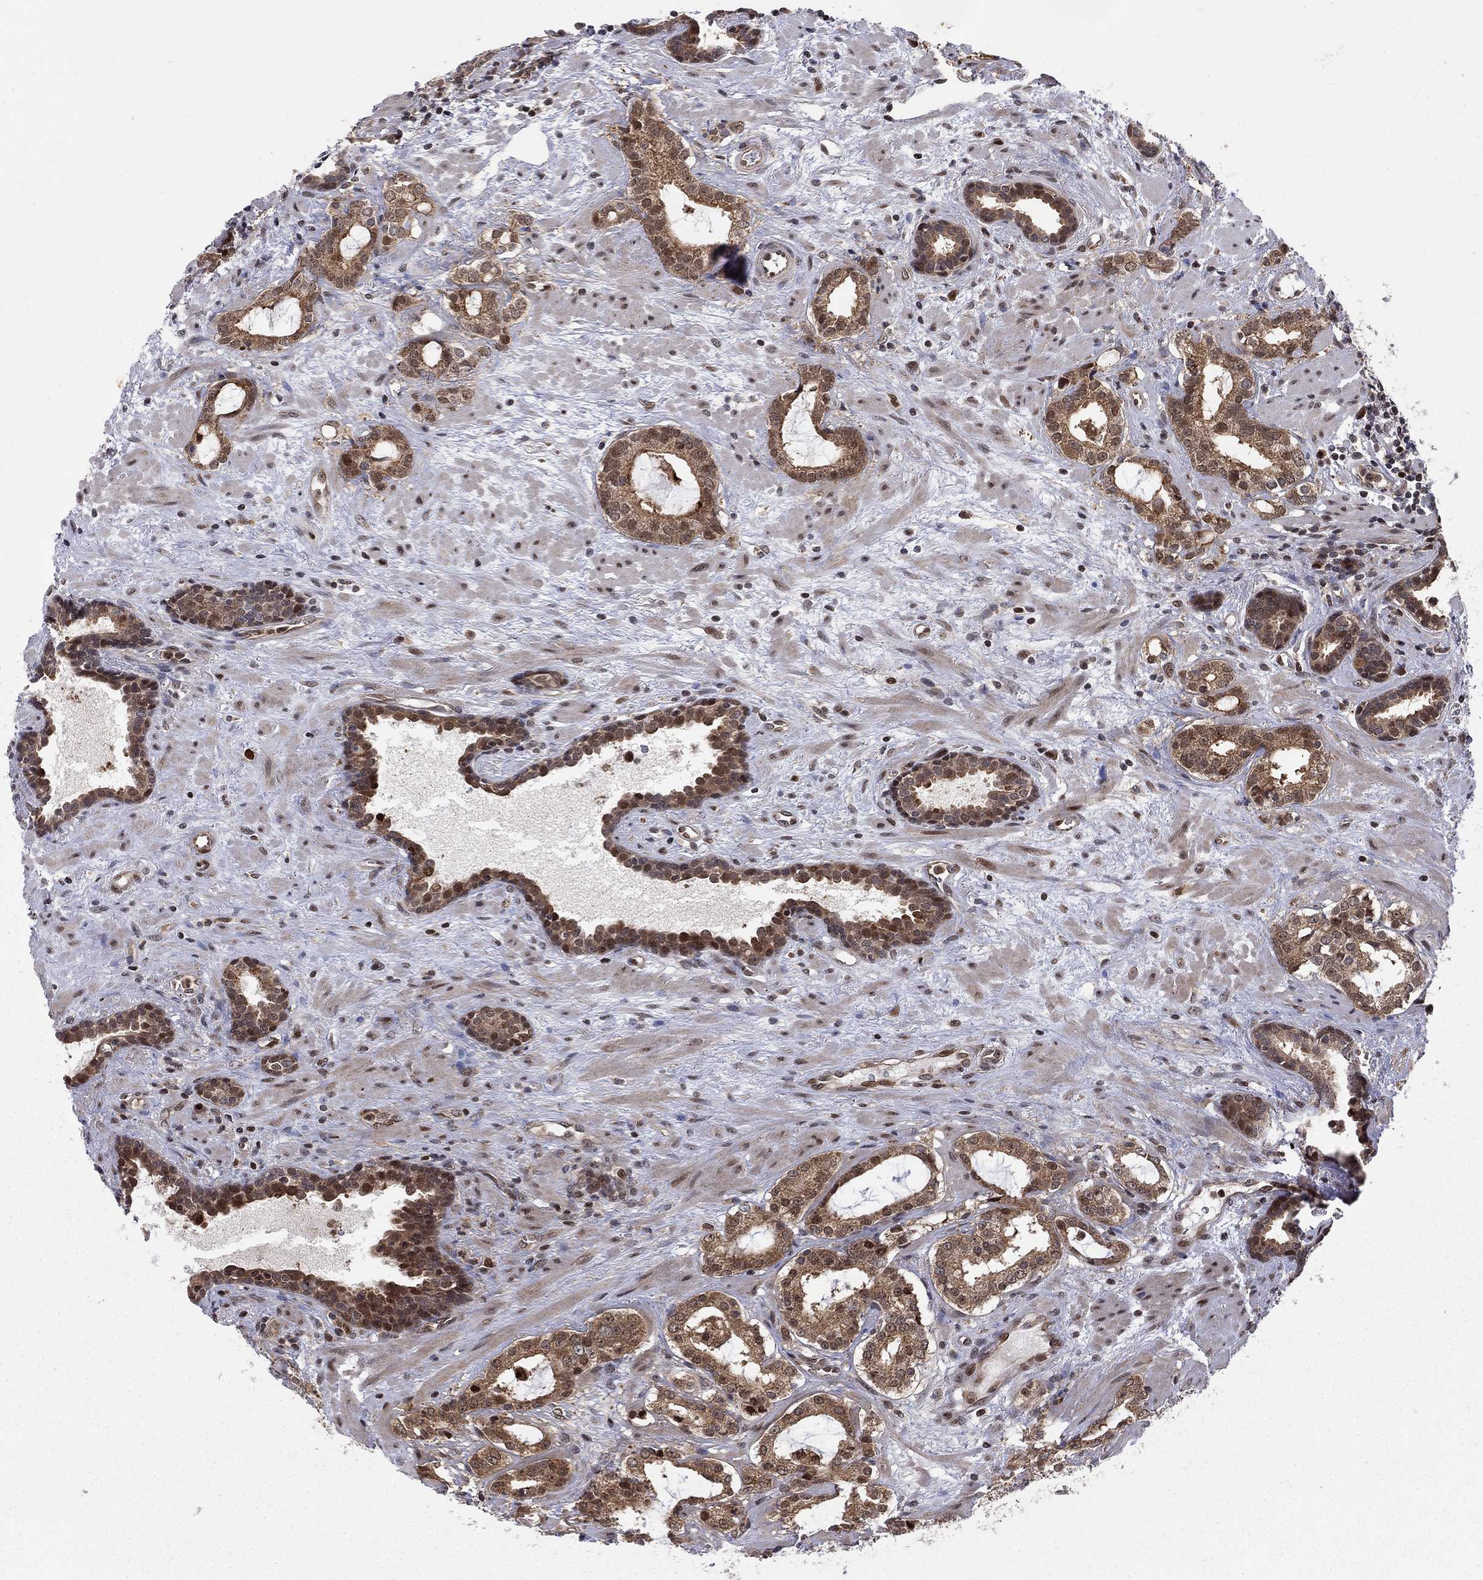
{"staining": {"intensity": "strong", "quantity": ">75%", "location": "cytoplasmic/membranous"}, "tissue": "prostate cancer", "cell_type": "Tumor cells", "image_type": "cancer", "snomed": [{"axis": "morphology", "description": "Adenocarcinoma, NOS"}, {"axis": "topography", "description": "Prostate"}], "caption": "The image reveals a brown stain indicating the presence of a protein in the cytoplasmic/membranous of tumor cells in prostate cancer (adenocarcinoma). (DAB IHC, brown staining for protein, blue staining for nuclei).", "gene": "ELOB", "patient": {"sex": "male", "age": 66}}